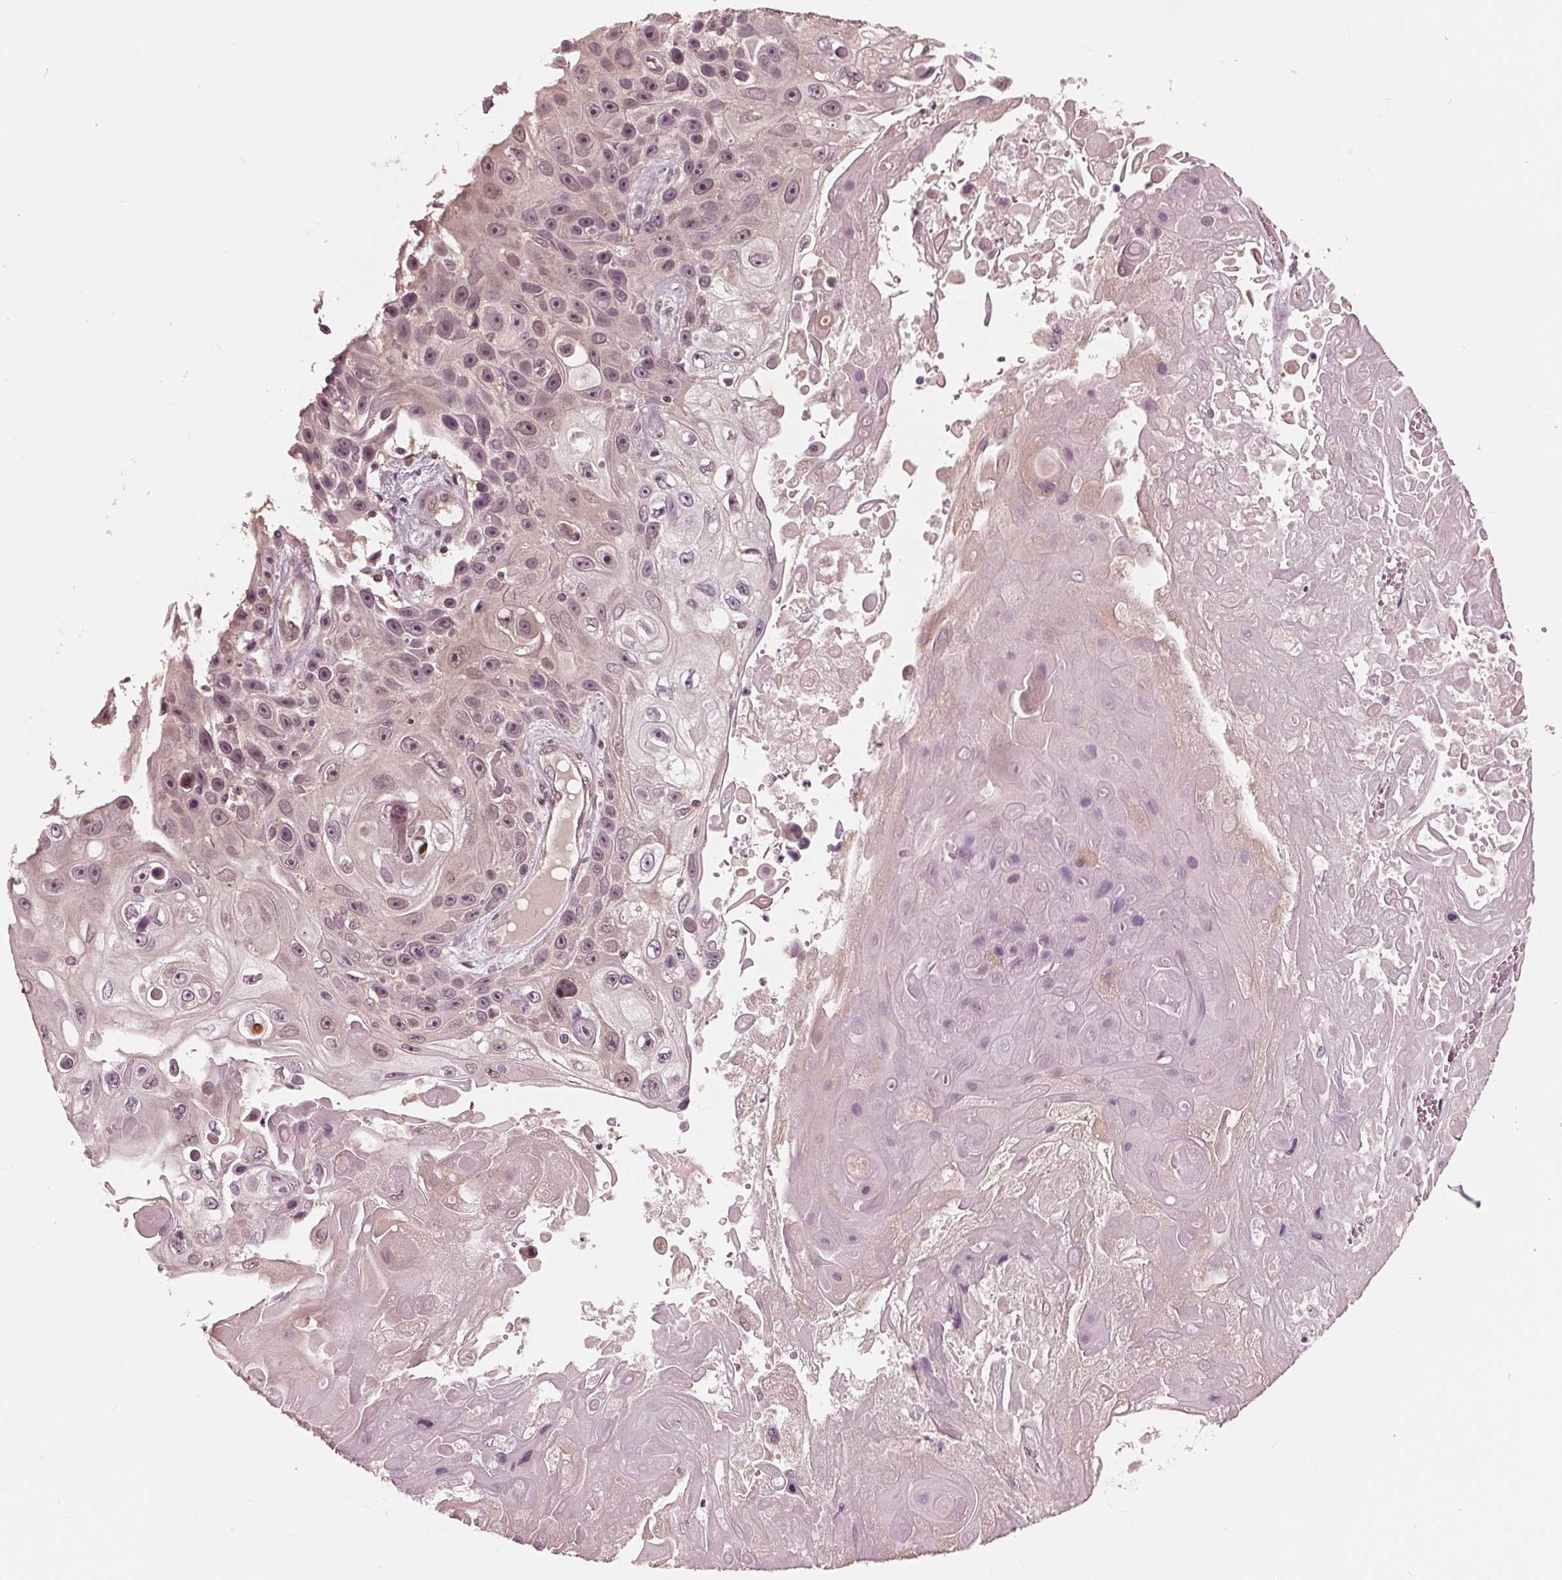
{"staining": {"intensity": "weak", "quantity": "<25%", "location": "nuclear"}, "tissue": "skin cancer", "cell_type": "Tumor cells", "image_type": "cancer", "snomed": [{"axis": "morphology", "description": "Squamous cell carcinoma, NOS"}, {"axis": "topography", "description": "Skin"}], "caption": "Immunohistochemical staining of human skin cancer (squamous cell carcinoma) displays no significant expression in tumor cells.", "gene": "UBALD1", "patient": {"sex": "male", "age": 82}}